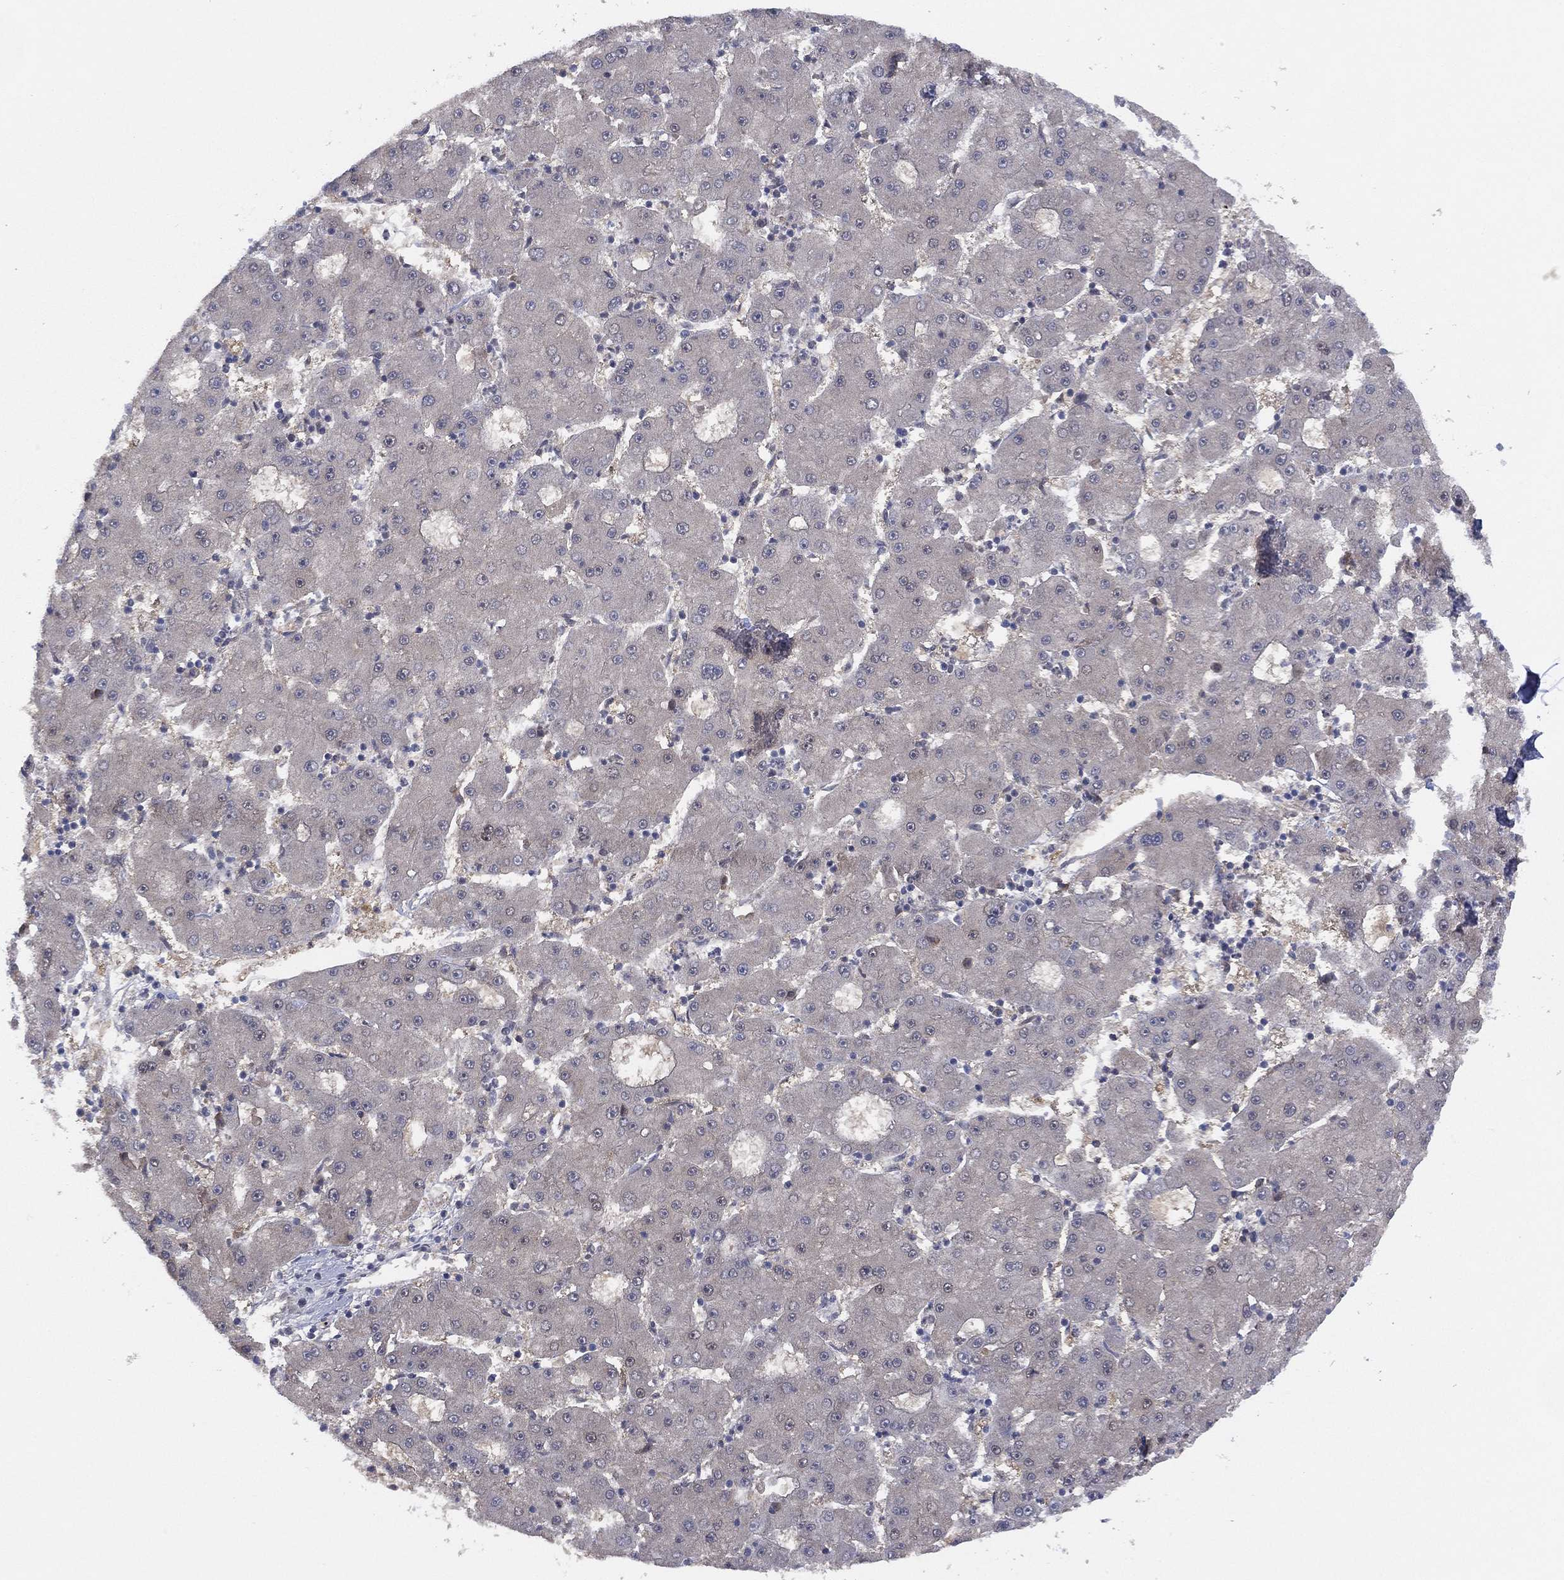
{"staining": {"intensity": "negative", "quantity": "none", "location": "none"}, "tissue": "liver cancer", "cell_type": "Tumor cells", "image_type": "cancer", "snomed": [{"axis": "morphology", "description": "Carcinoma, Hepatocellular, NOS"}, {"axis": "topography", "description": "Liver"}], "caption": "DAB (3,3'-diaminobenzidine) immunohistochemical staining of liver hepatocellular carcinoma demonstrates no significant positivity in tumor cells. (DAB immunohistochemistry (IHC), high magnification).", "gene": "DDAH1", "patient": {"sex": "male", "age": 73}}